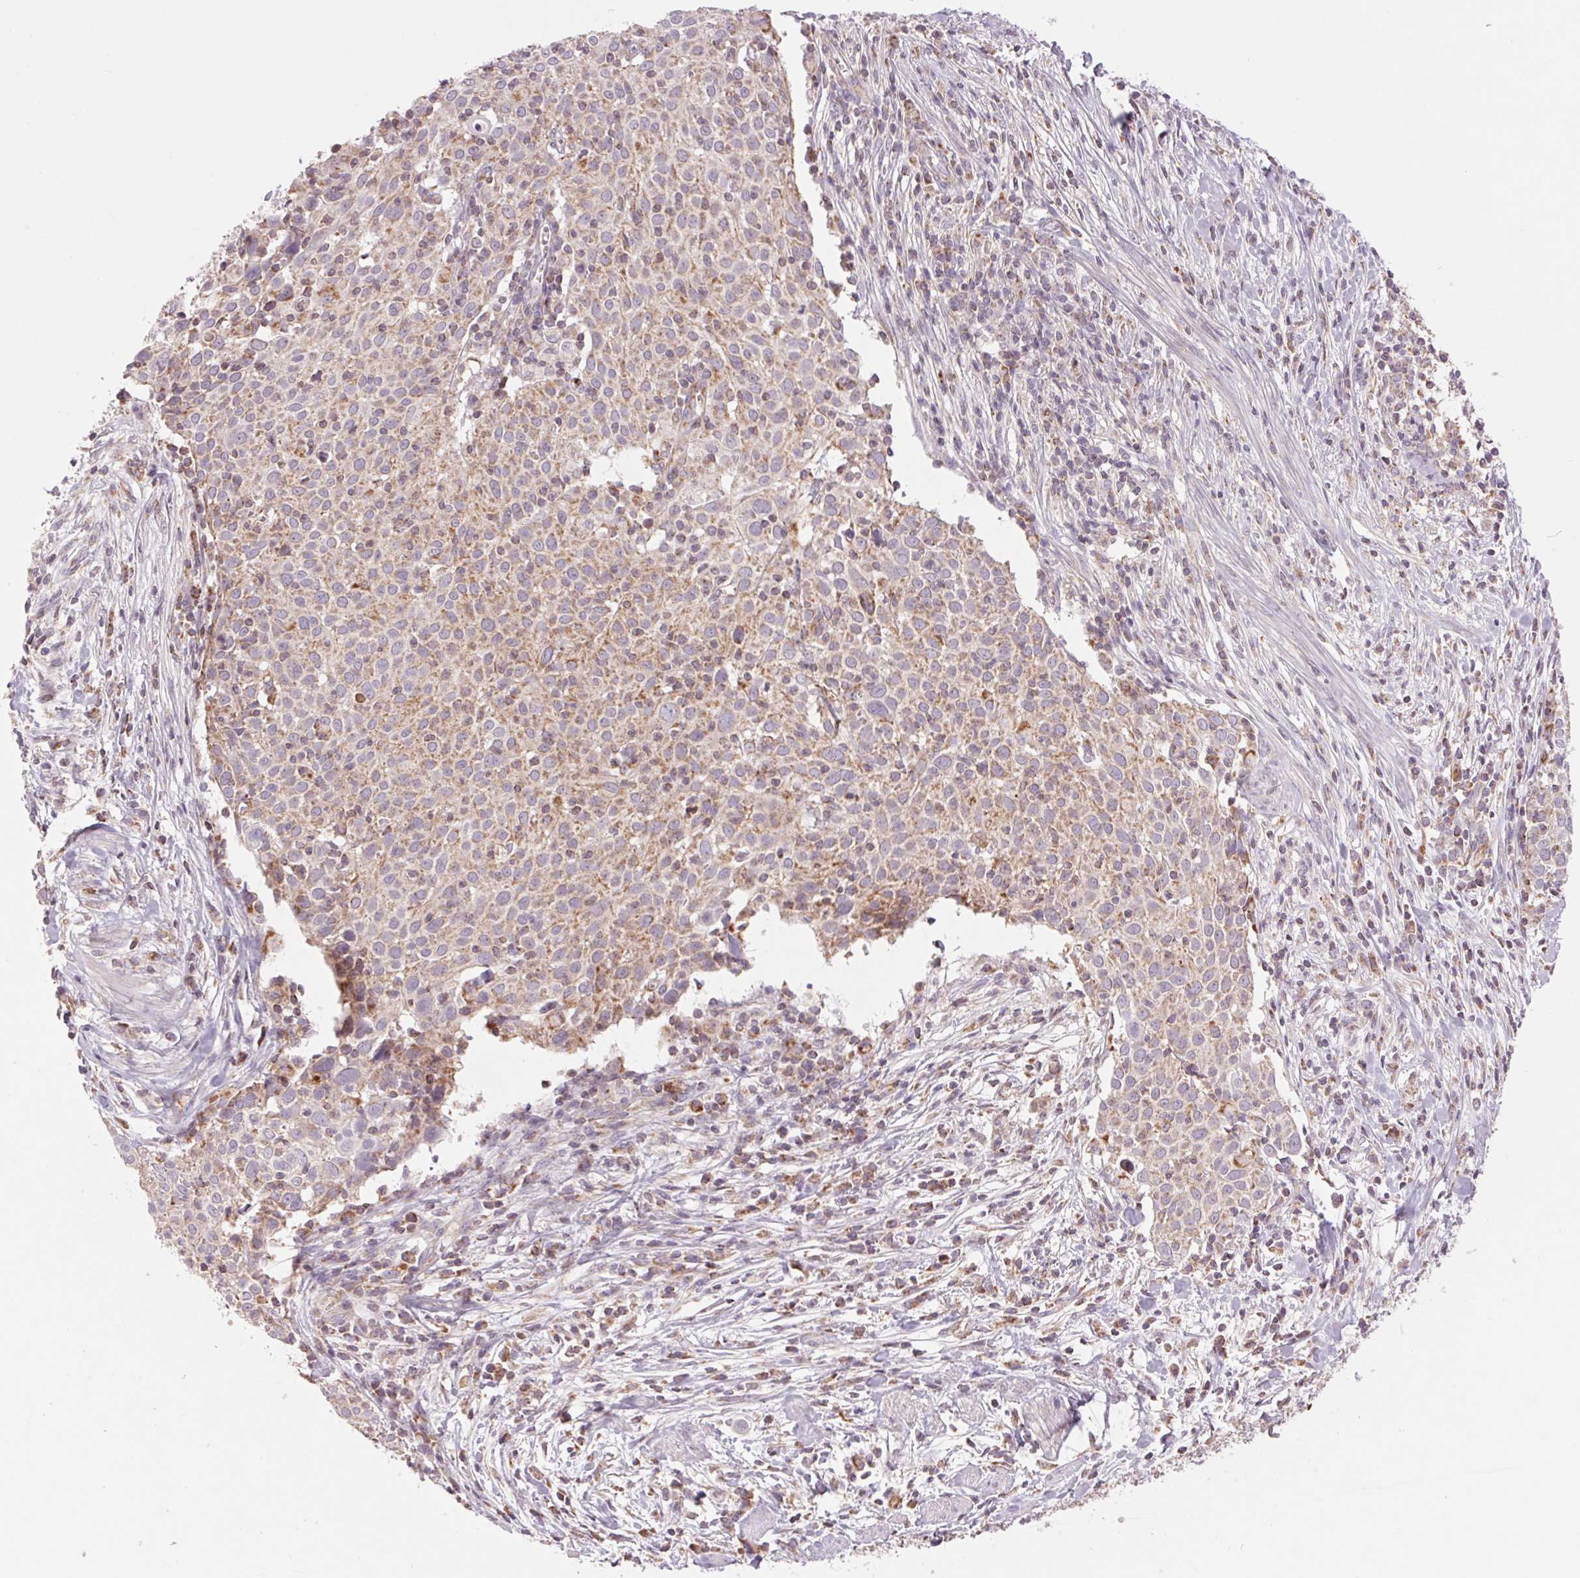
{"staining": {"intensity": "moderate", "quantity": ">75%", "location": "cytoplasmic/membranous"}, "tissue": "cervical cancer", "cell_type": "Tumor cells", "image_type": "cancer", "snomed": [{"axis": "morphology", "description": "Squamous cell carcinoma, NOS"}, {"axis": "topography", "description": "Cervix"}], "caption": "There is medium levels of moderate cytoplasmic/membranous positivity in tumor cells of cervical cancer, as demonstrated by immunohistochemical staining (brown color).", "gene": "COX6A1", "patient": {"sex": "female", "age": 39}}